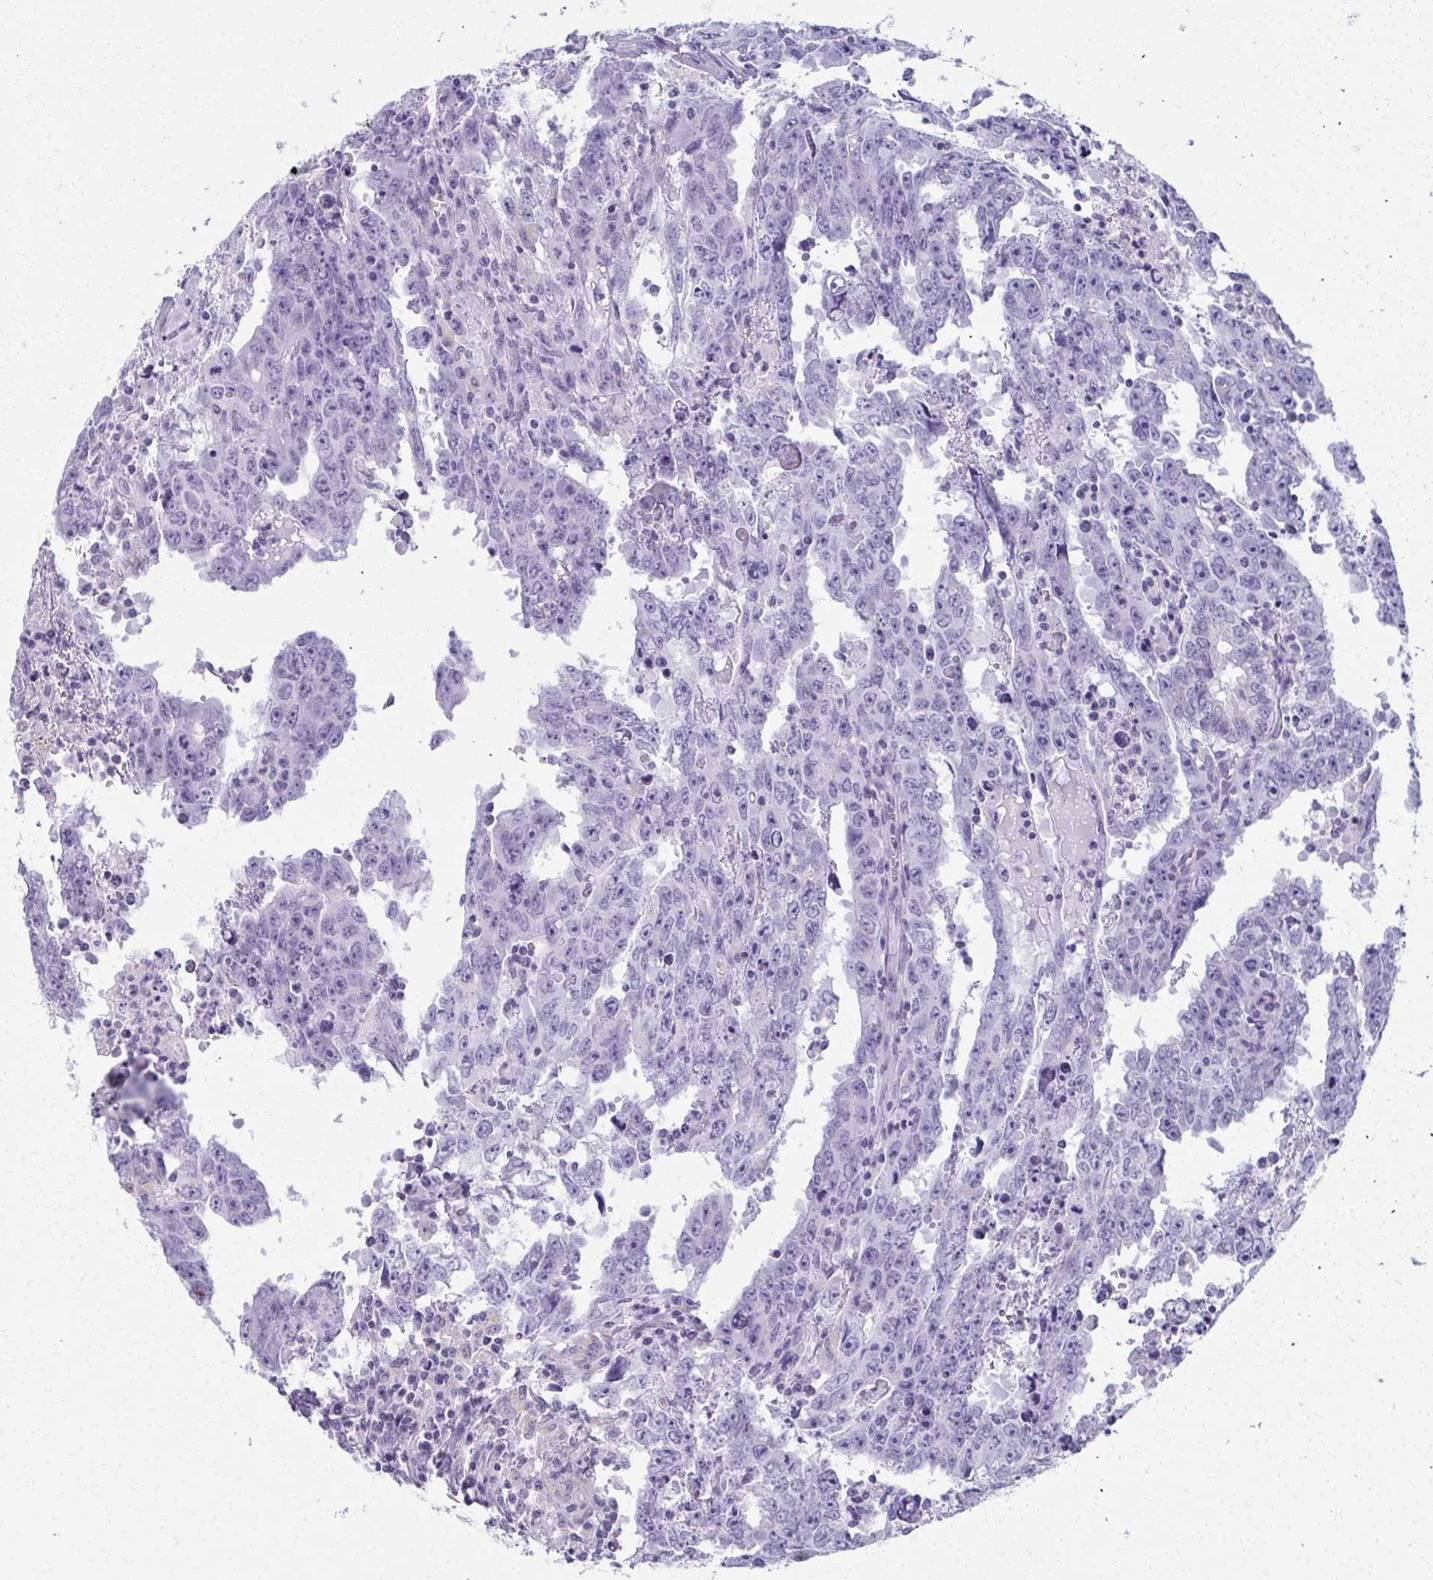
{"staining": {"intensity": "negative", "quantity": "none", "location": "none"}, "tissue": "testis cancer", "cell_type": "Tumor cells", "image_type": "cancer", "snomed": [{"axis": "morphology", "description": "Carcinoma, Embryonal, NOS"}, {"axis": "topography", "description": "Testis"}], "caption": "DAB (3,3'-diaminobenzidine) immunohistochemical staining of testis cancer displays no significant positivity in tumor cells.", "gene": "SCLY", "patient": {"sex": "male", "age": 22}}